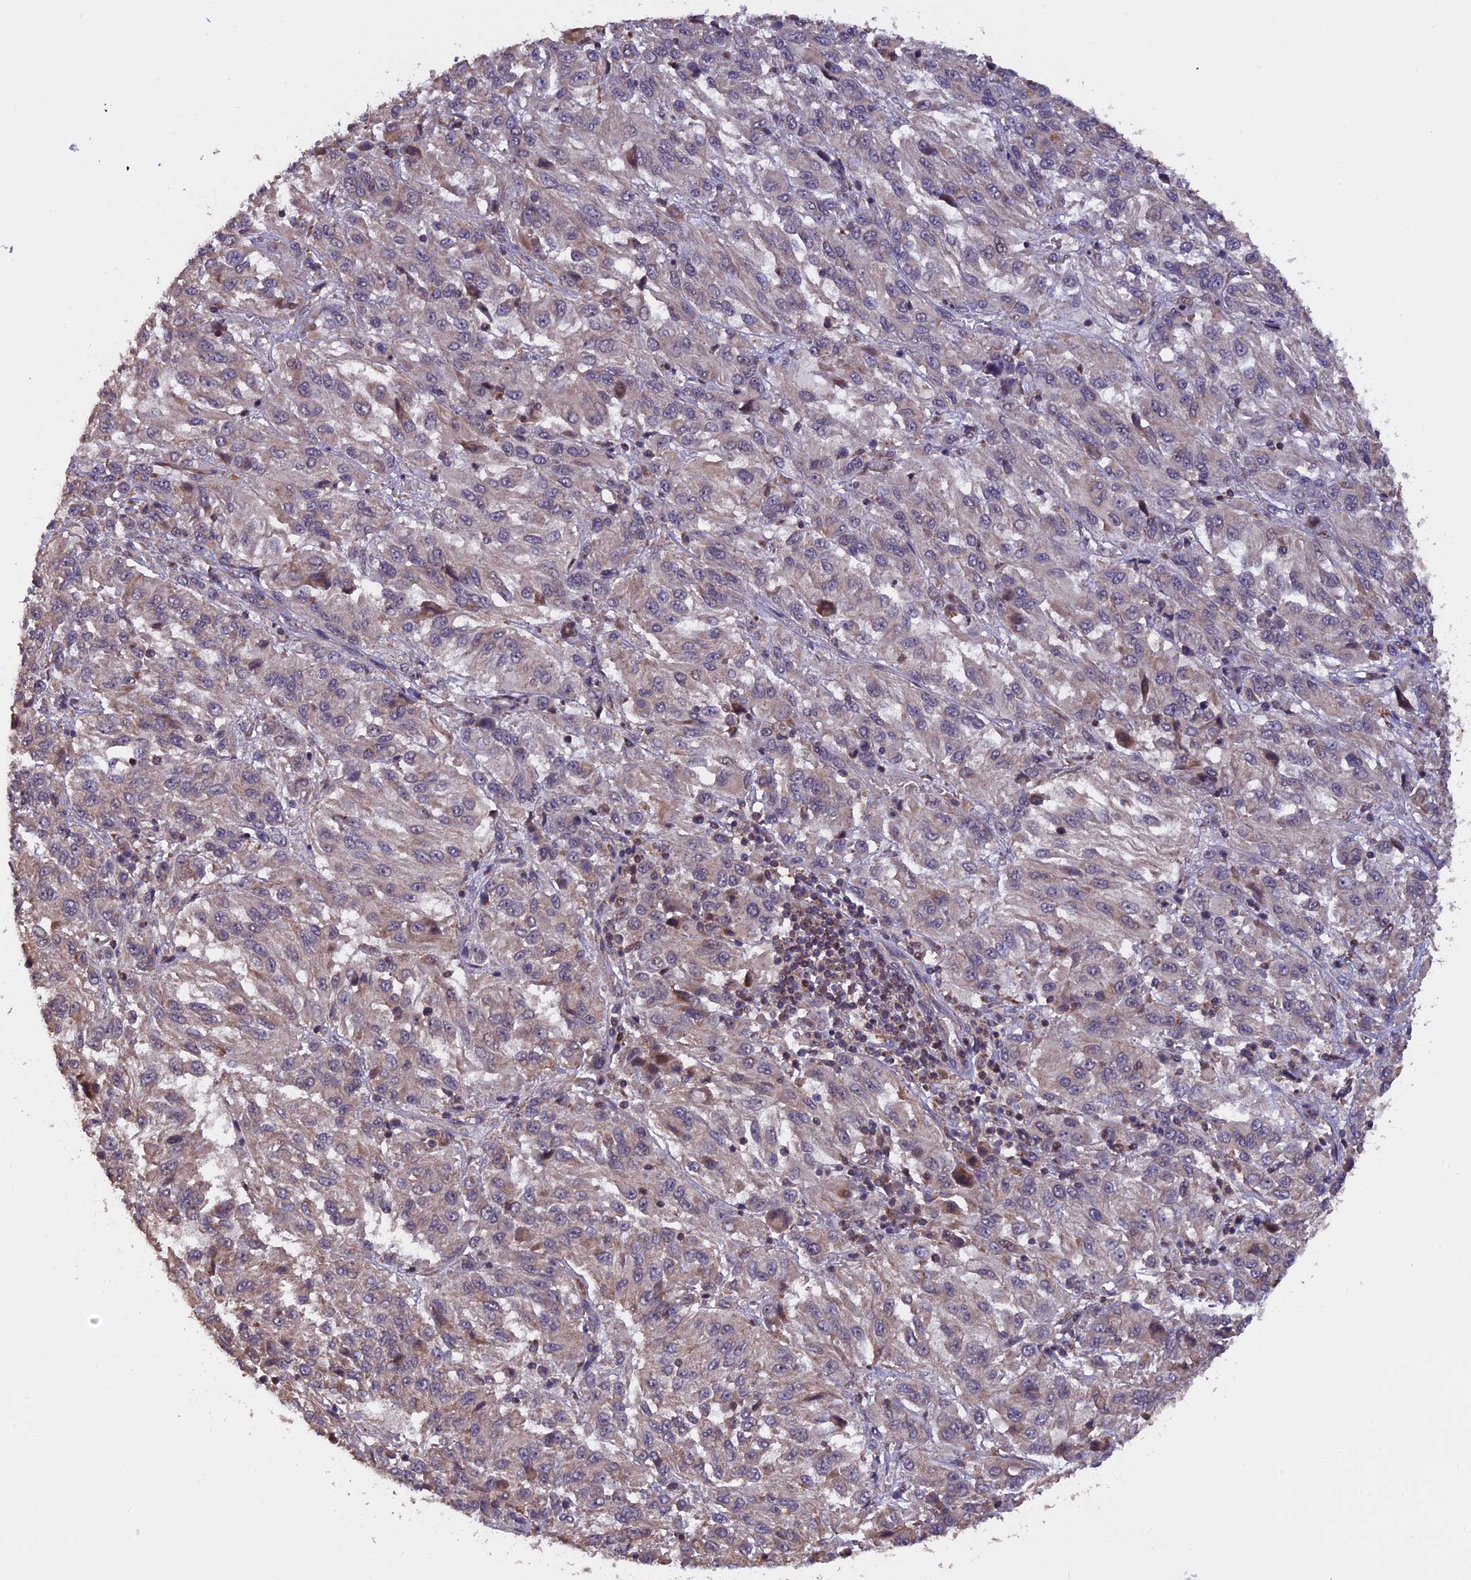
{"staining": {"intensity": "weak", "quantity": "<25%", "location": "cytoplasmic/membranous"}, "tissue": "melanoma", "cell_type": "Tumor cells", "image_type": "cancer", "snomed": [{"axis": "morphology", "description": "Malignant melanoma, Metastatic site"}, {"axis": "topography", "description": "Lung"}], "caption": "Malignant melanoma (metastatic site) was stained to show a protein in brown. There is no significant positivity in tumor cells. (Immunohistochemistry, brightfield microscopy, high magnification).", "gene": "PKD2L2", "patient": {"sex": "male", "age": 64}}